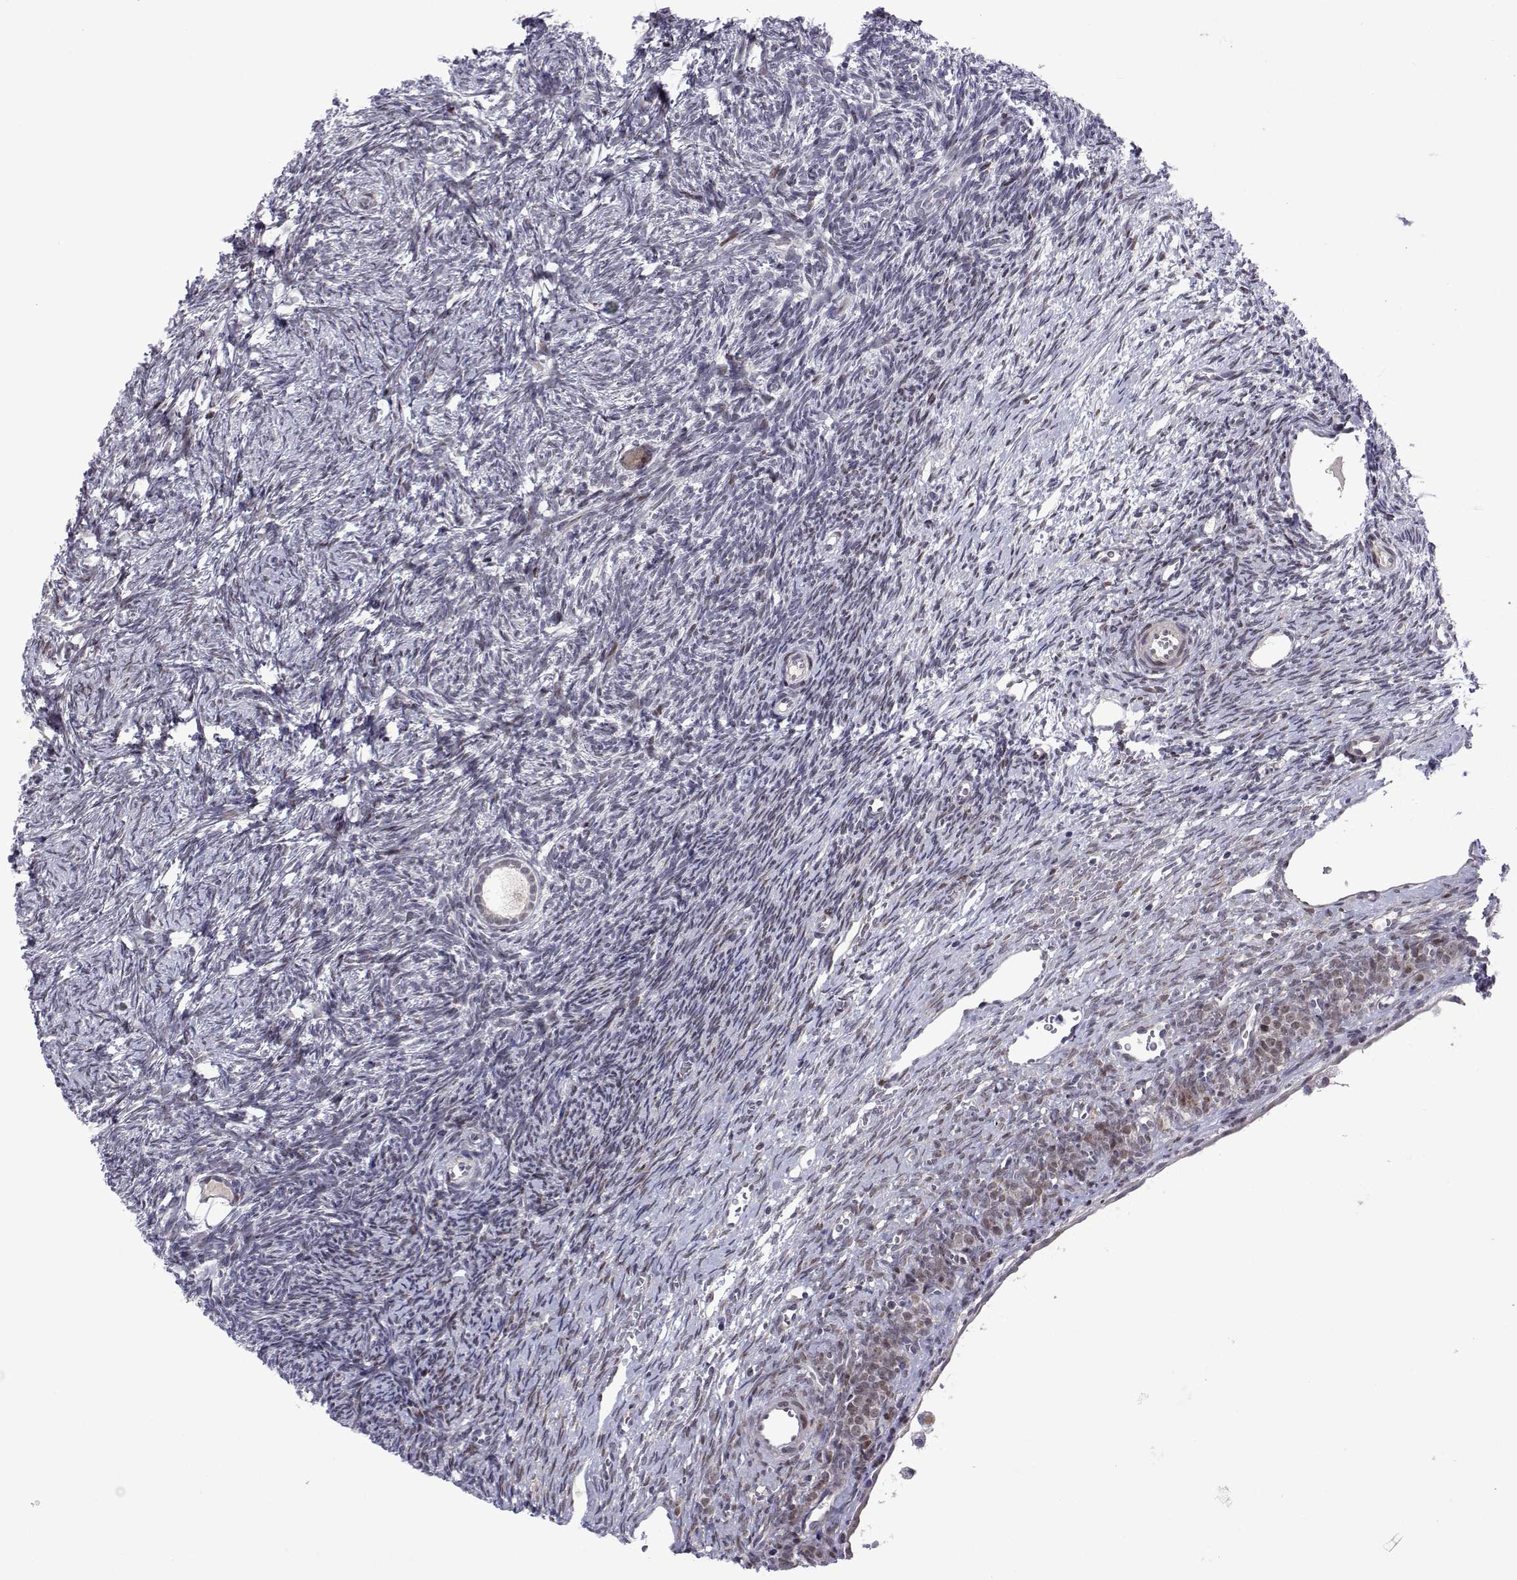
{"staining": {"intensity": "moderate", "quantity": "25%-75%", "location": "cytoplasmic/membranous,nuclear"}, "tissue": "ovary", "cell_type": "Follicle cells", "image_type": "normal", "snomed": [{"axis": "morphology", "description": "Normal tissue, NOS"}, {"axis": "topography", "description": "Ovary"}], "caption": "Immunohistochemical staining of benign ovary displays moderate cytoplasmic/membranous,nuclear protein expression in about 25%-75% of follicle cells. The staining was performed using DAB to visualize the protein expression in brown, while the nuclei were stained in blue with hematoxylin (Magnification: 20x).", "gene": "EFCAB3", "patient": {"sex": "female", "age": 34}}